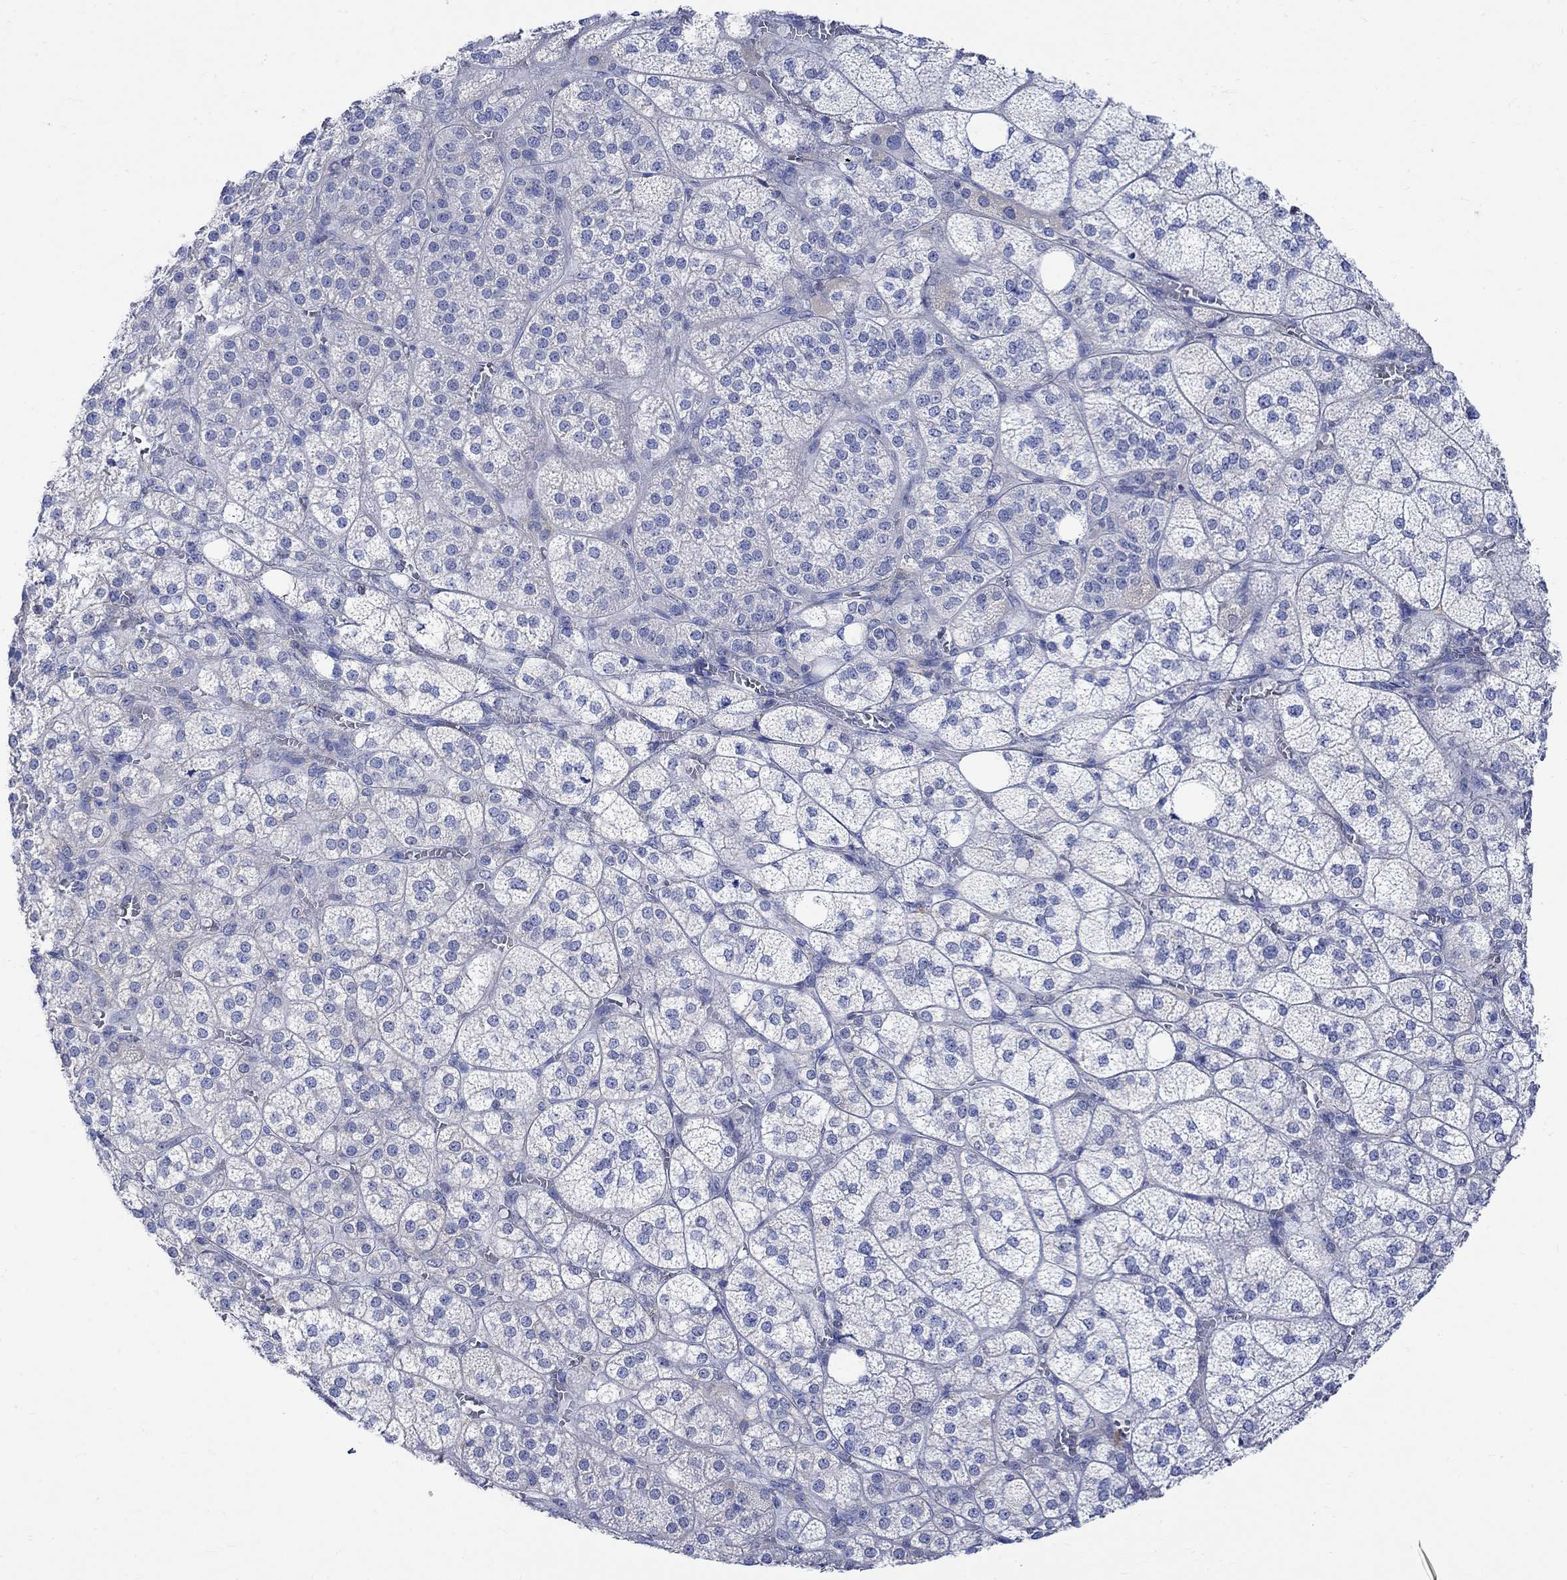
{"staining": {"intensity": "weak", "quantity": "<25%", "location": "cytoplasmic/membranous"}, "tissue": "adrenal gland", "cell_type": "Glandular cells", "image_type": "normal", "snomed": [{"axis": "morphology", "description": "Normal tissue, NOS"}, {"axis": "topography", "description": "Adrenal gland"}], "caption": "A micrograph of adrenal gland stained for a protein exhibits no brown staining in glandular cells.", "gene": "GCM1", "patient": {"sex": "female", "age": 60}}